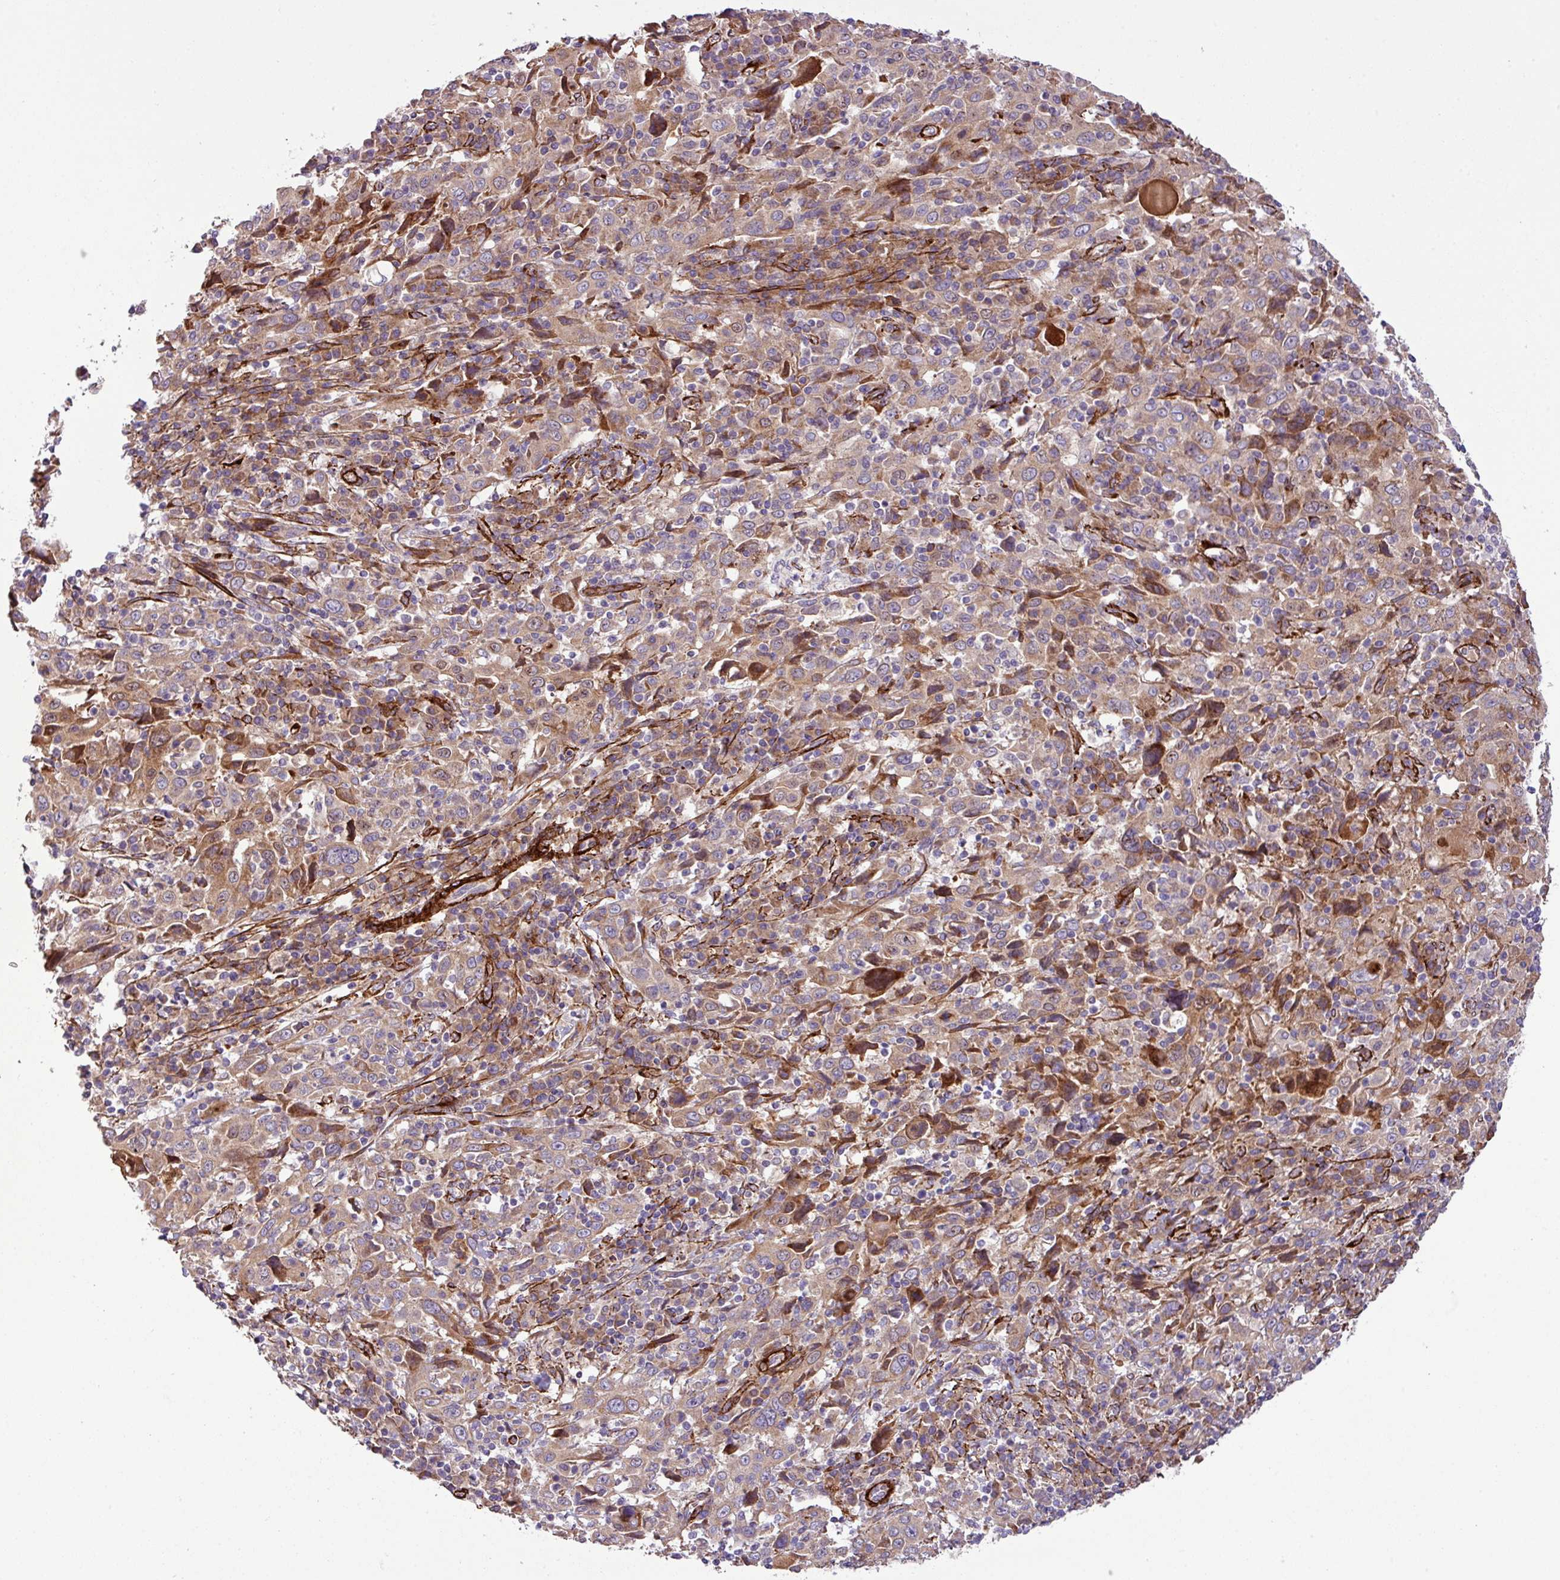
{"staining": {"intensity": "moderate", "quantity": ">75%", "location": "cytoplasmic/membranous"}, "tissue": "cervical cancer", "cell_type": "Tumor cells", "image_type": "cancer", "snomed": [{"axis": "morphology", "description": "Squamous cell carcinoma, NOS"}, {"axis": "topography", "description": "Cervix"}], "caption": "Immunohistochemistry photomicrograph of neoplastic tissue: human cervical cancer (squamous cell carcinoma) stained using IHC demonstrates medium levels of moderate protein expression localized specifically in the cytoplasmic/membranous of tumor cells, appearing as a cytoplasmic/membranous brown color.", "gene": "FAM47E", "patient": {"sex": "female", "age": 46}}